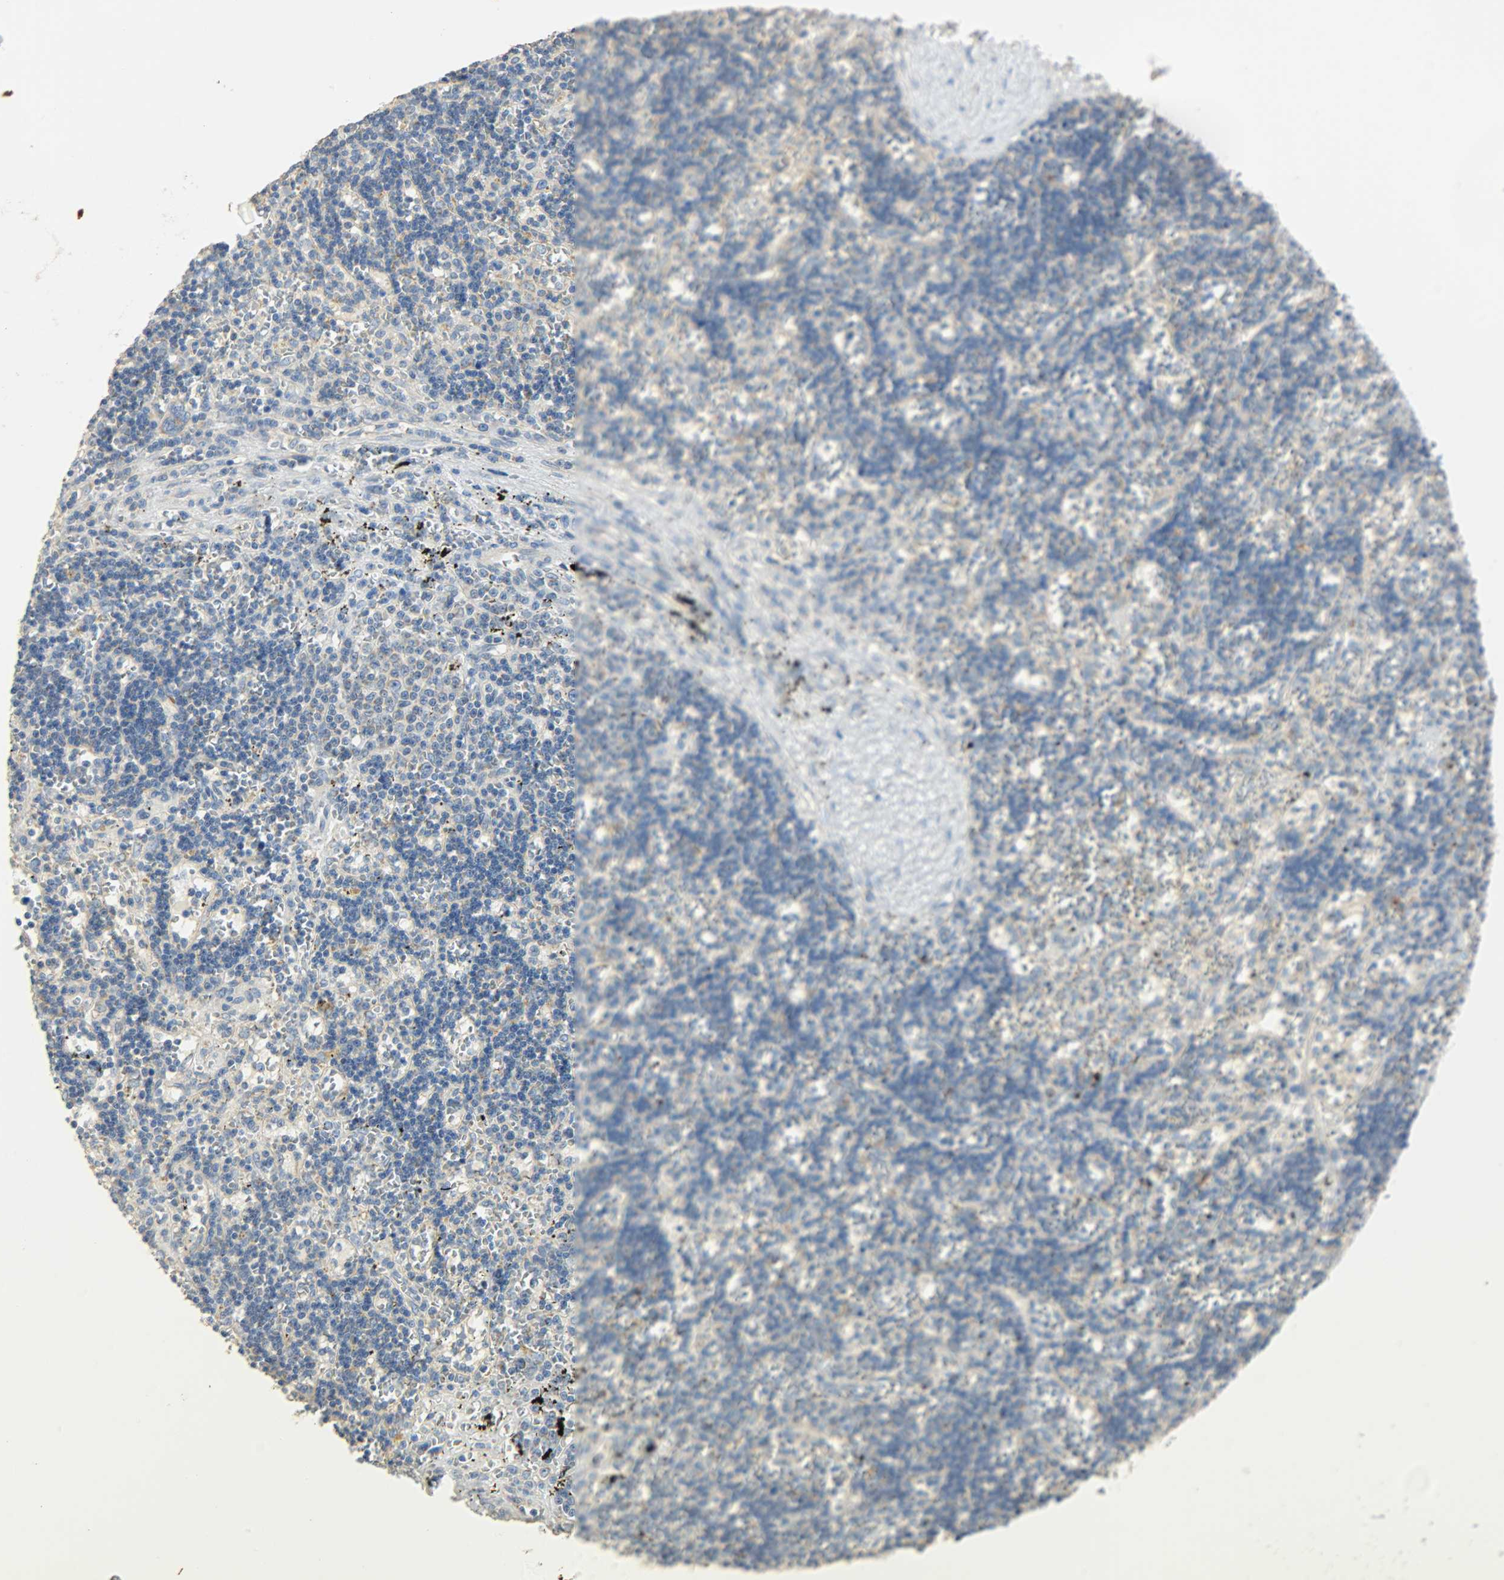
{"staining": {"intensity": "weak", "quantity": "<25%", "location": "cytoplasmic/membranous"}, "tissue": "lymphoma", "cell_type": "Tumor cells", "image_type": "cancer", "snomed": [{"axis": "morphology", "description": "Malignant lymphoma, non-Hodgkin's type, Low grade"}, {"axis": "topography", "description": "Spleen"}], "caption": "High magnification brightfield microscopy of malignant lymphoma, non-Hodgkin's type (low-grade) stained with DAB (brown) and counterstained with hematoxylin (blue): tumor cells show no significant staining.", "gene": "NNT", "patient": {"sex": "male", "age": 60}}